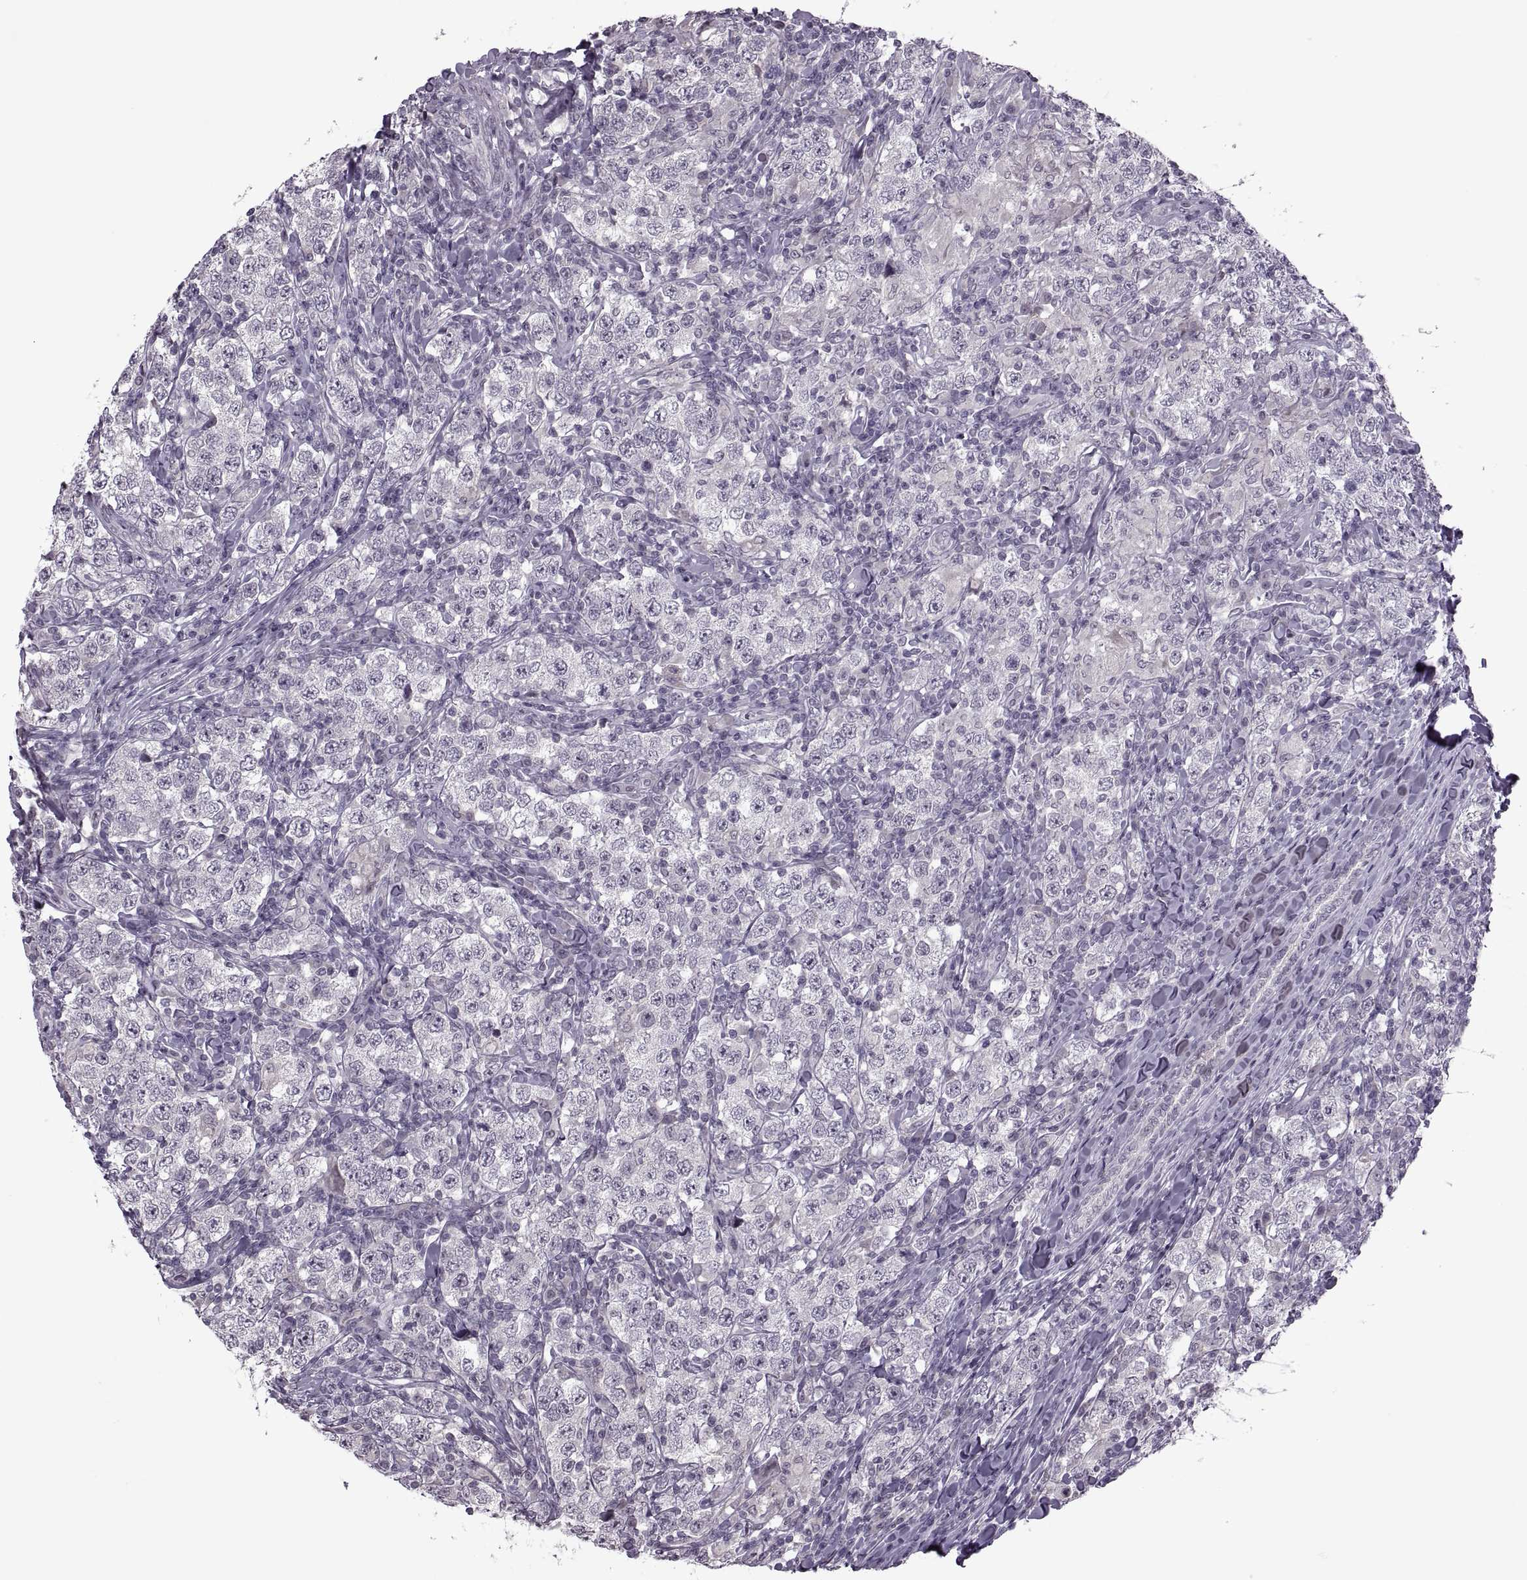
{"staining": {"intensity": "negative", "quantity": "none", "location": "none"}, "tissue": "testis cancer", "cell_type": "Tumor cells", "image_type": "cancer", "snomed": [{"axis": "morphology", "description": "Seminoma, NOS"}, {"axis": "morphology", "description": "Carcinoma, Embryonal, NOS"}, {"axis": "topography", "description": "Testis"}], "caption": "IHC histopathology image of neoplastic tissue: human testis cancer (embryonal carcinoma) stained with DAB reveals no significant protein staining in tumor cells.", "gene": "MGAT4D", "patient": {"sex": "male", "age": 41}}